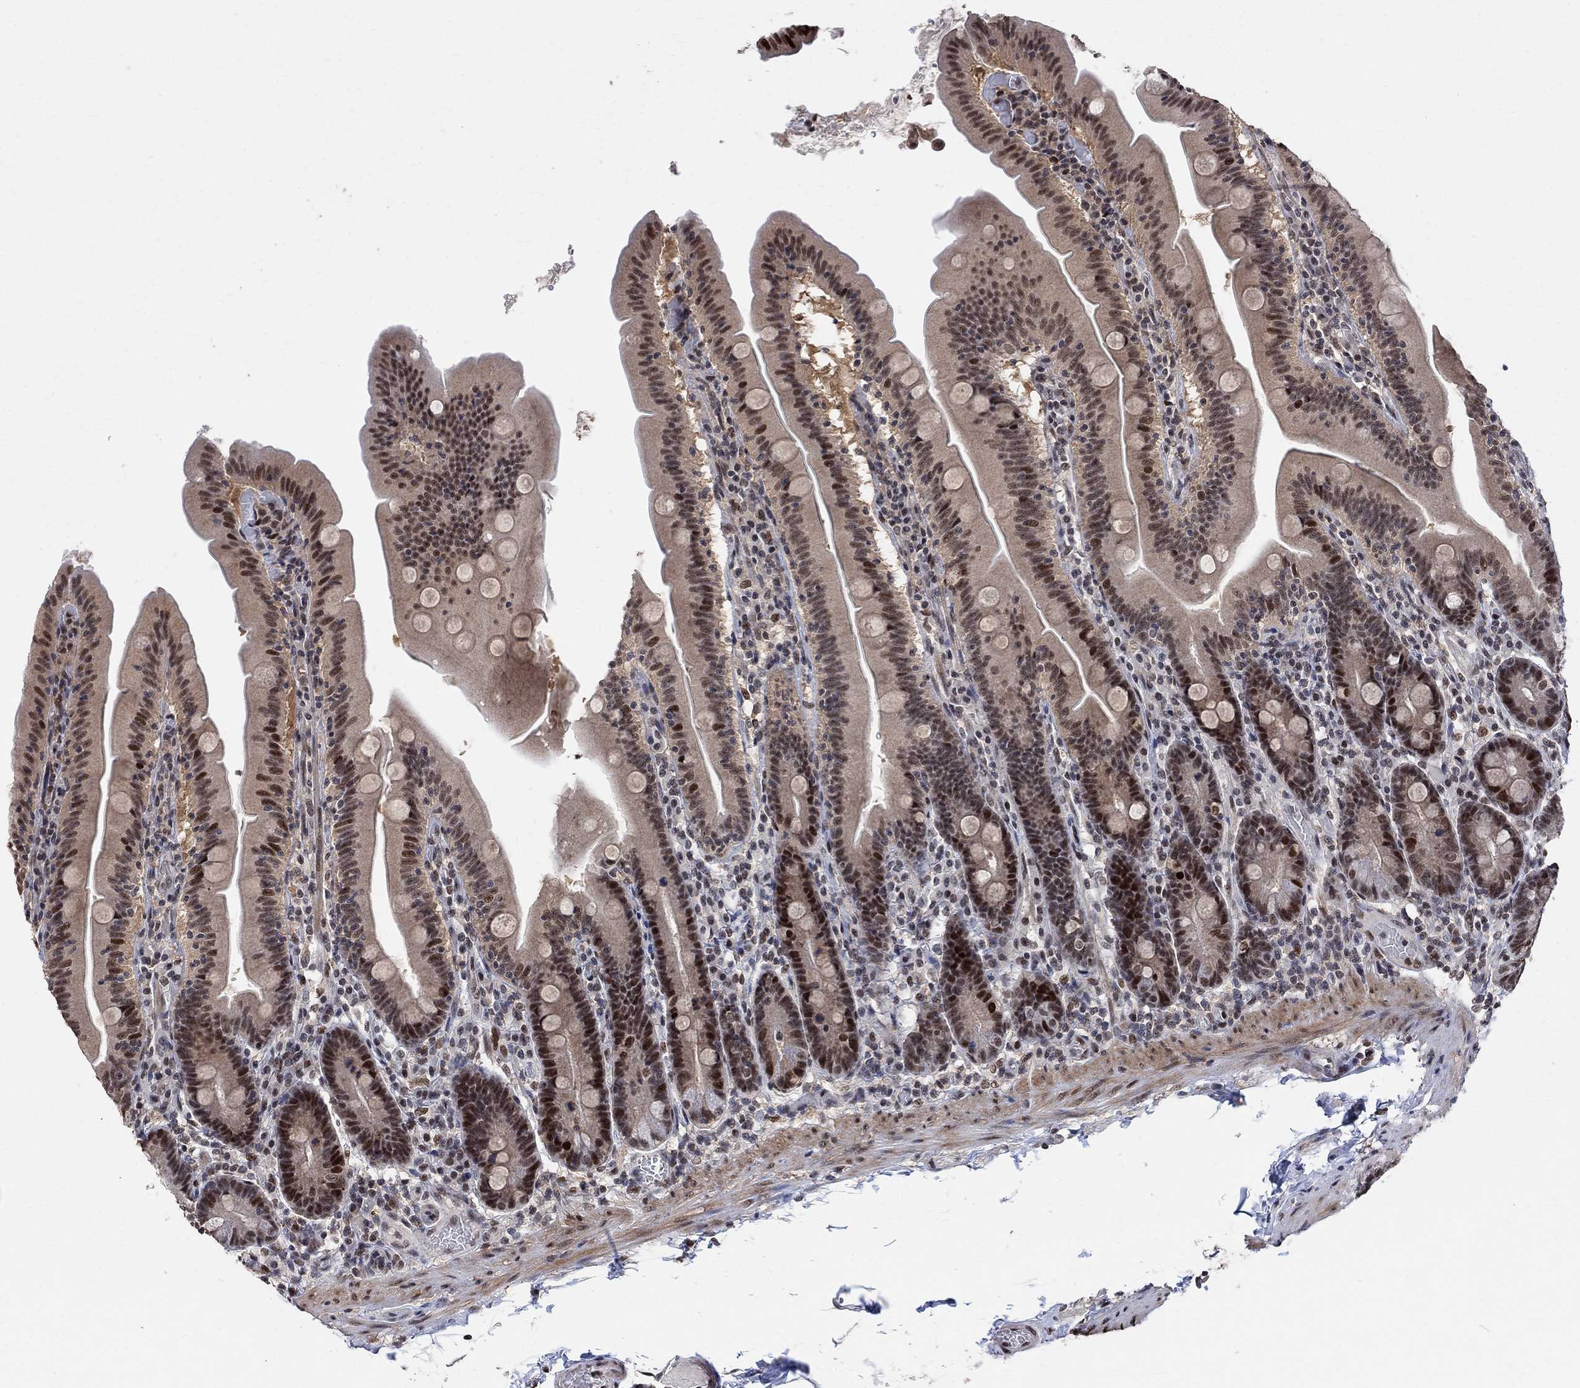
{"staining": {"intensity": "moderate", "quantity": ">75%", "location": "nuclear"}, "tissue": "small intestine", "cell_type": "Glandular cells", "image_type": "normal", "snomed": [{"axis": "morphology", "description": "Normal tissue, NOS"}, {"axis": "topography", "description": "Small intestine"}], "caption": "Immunohistochemical staining of unremarkable human small intestine demonstrates >75% levels of moderate nuclear protein staining in about >75% of glandular cells. (Stains: DAB in brown, nuclei in blue, Microscopy: brightfield microscopy at high magnification).", "gene": "E4F1", "patient": {"sex": "male", "age": 37}}